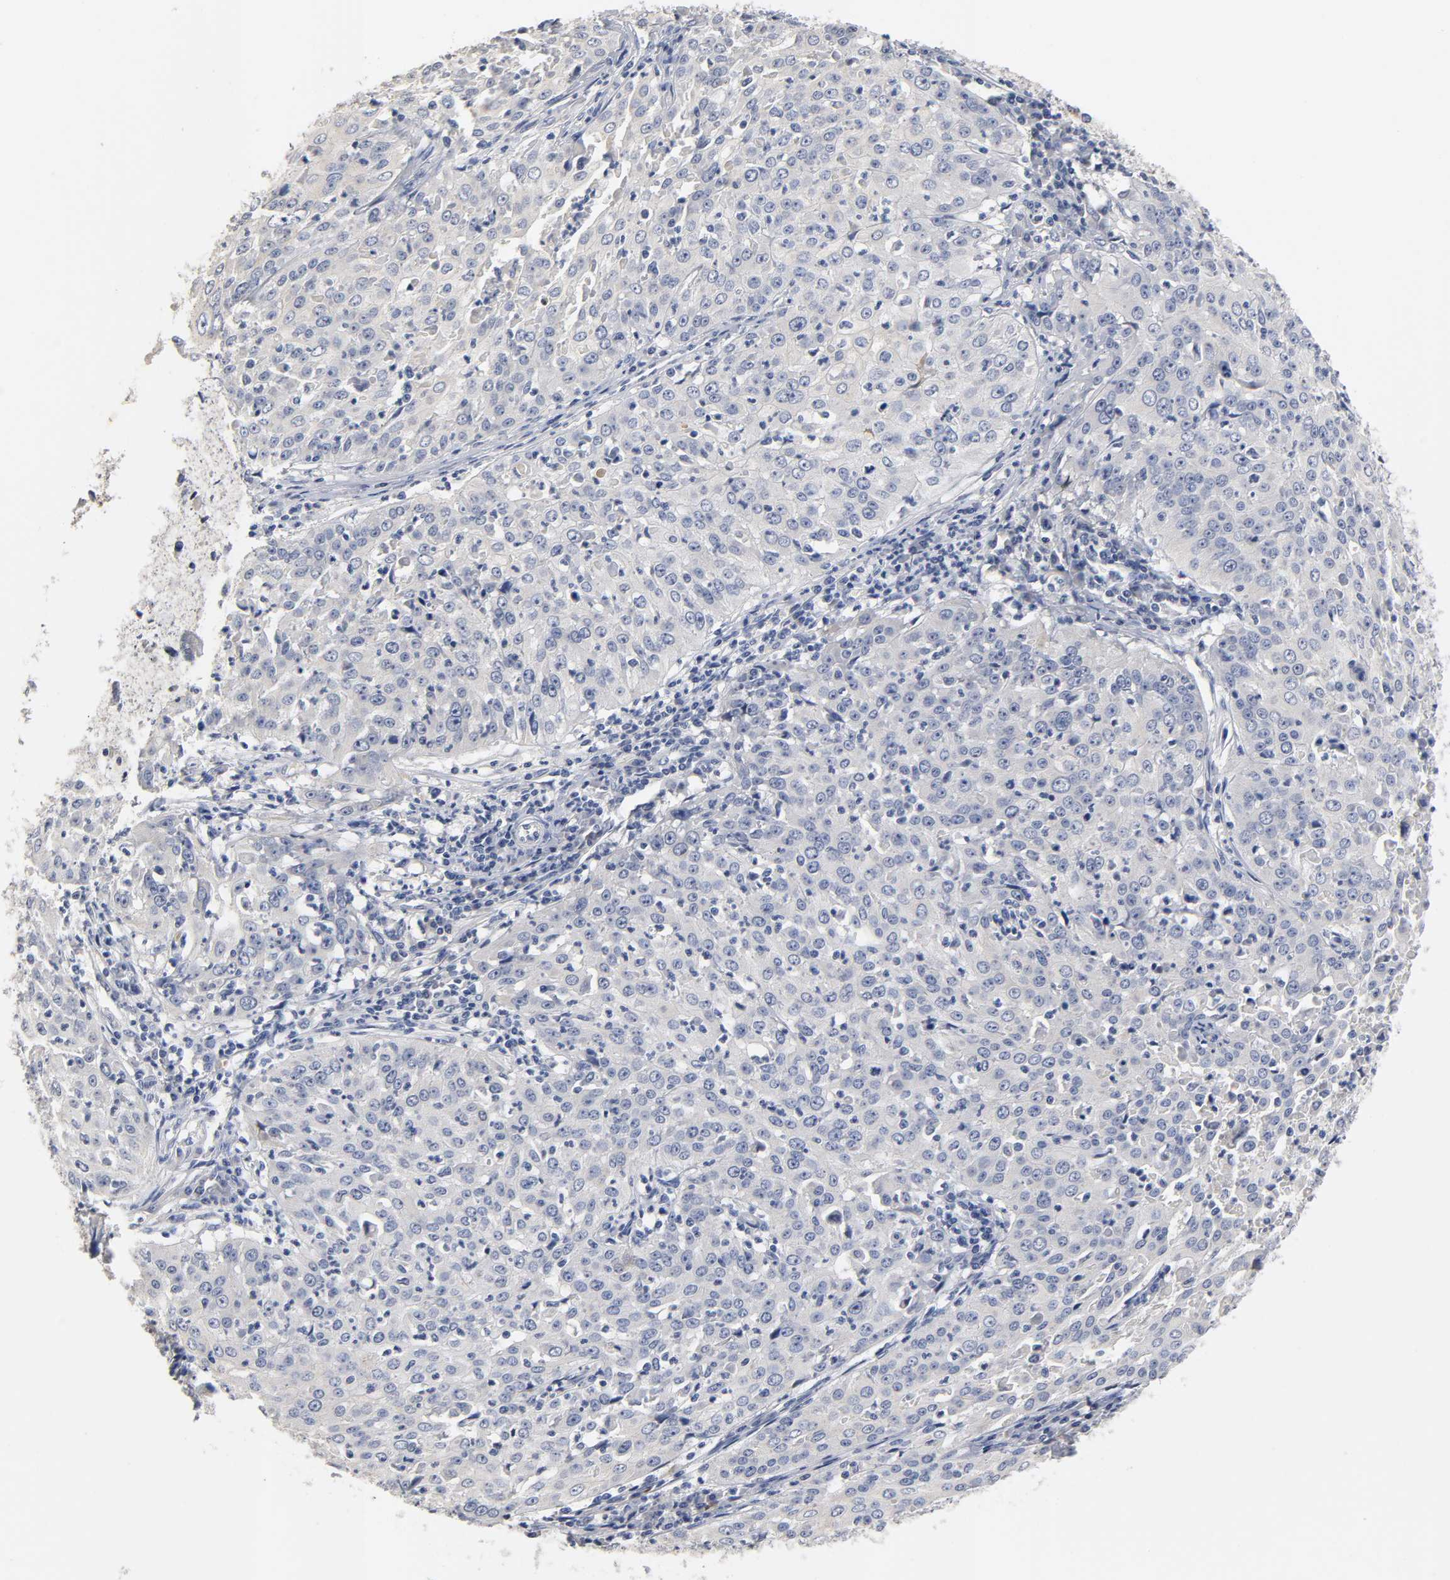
{"staining": {"intensity": "weak", "quantity": "<25%", "location": "cytoplasmic/membranous"}, "tissue": "cervical cancer", "cell_type": "Tumor cells", "image_type": "cancer", "snomed": [{"axis": "morphology", "description": "Squamous cell carcinoma, NOS"}, {"axis": "topography", "description": "Cervix"}], "caption": "Immunohistochemical staining of cervical cancer (squamous cell carcinoma) reveals no significant expression in tumor cells. Brightfield microscopy of IHC stained with DAB (3,3'-diaminobenzidine) (brown) and hematoxylin (blue), captured at high magnification.", "gene": "OVOL1", "patient": {"sex": "female", "age": 39}}